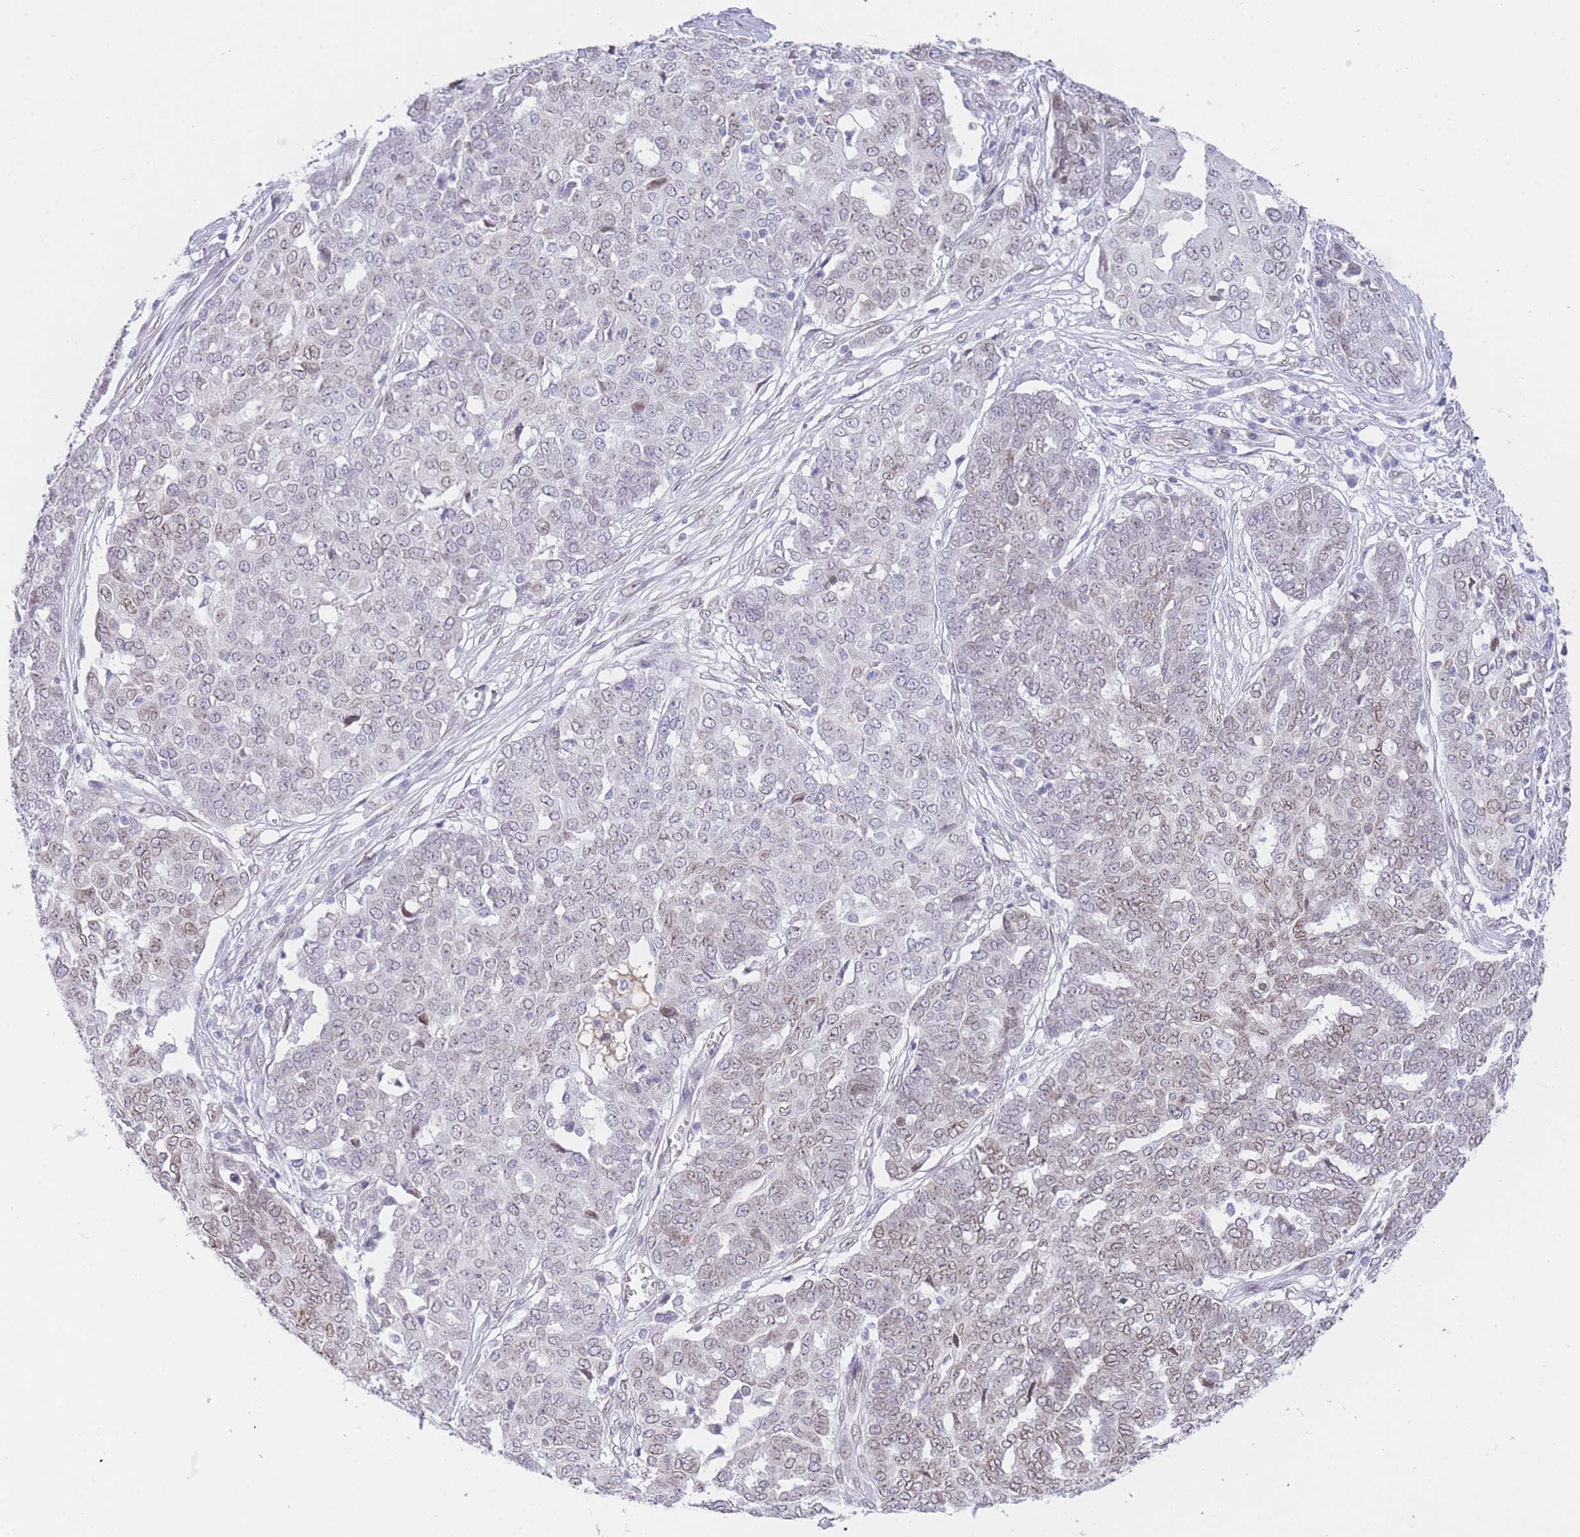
{"staining": {"intensity": "weak", "quantity": "25%-75%", "location": "nuclear"}, "tissue": "ovarian cancer", "cell_type": "Tumor cells", "image_type": "cancer", "snomed": [{"axis": "morphology", "description": "Cystadenocarcinoma, serous, NOS"}, {"axis": "topography", "description": "Soft tissue"}, {"axis": "topography", "description": "Ovary"}], "caption": "Ovarian cancer (serous cystadenocarcinoma) was stained to show a protein in brown. There is low levels of weak nuclear expression in about 25%-75% of tumor cells.", "gene": "OR10AD1", "patient": {"sex": "female", "age": 57}}